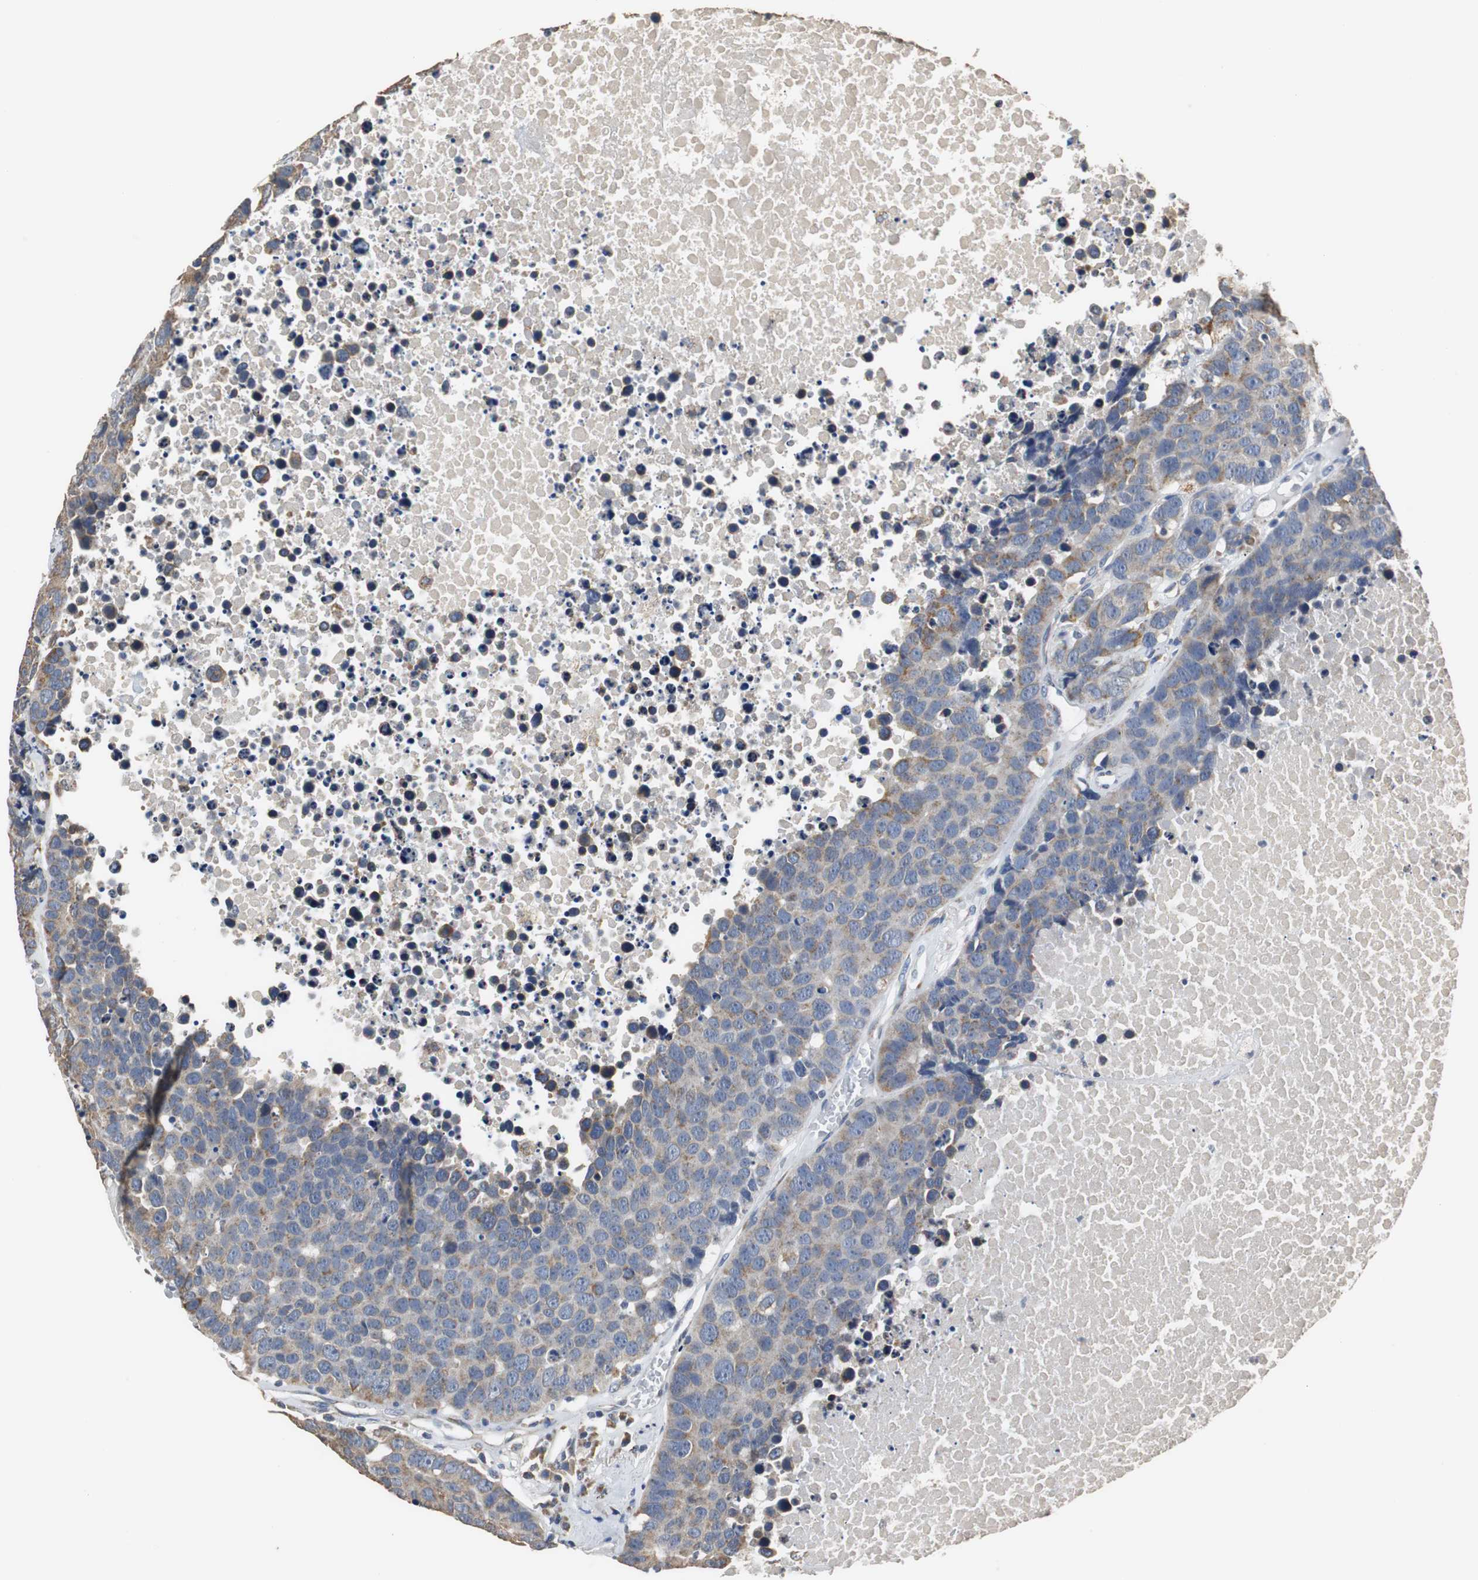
{"staining": {"intensity": "moderate", "quantity": "25%-75%", "location": "cytoplasmic/membranous"}, "tissue": "carcinoid", "cell_type": "Tumor cells", "image_type": "cancer", "snomed": [{"axis": "morphology", "description": "Carcinoid, malignant, NOS"}, {"axis": "topography", "description": "Lung"}], "caption": "Immunohistochemistry (IHC) micrograph of human malignant carcinoid stained for a protein (brown), which shows medium levels of moderate cytoplasmic/membranous expression in about 25%-75% of tumor cells.", "gene": "HMGCL", "patient": {"sex": "male", "age": 60}}